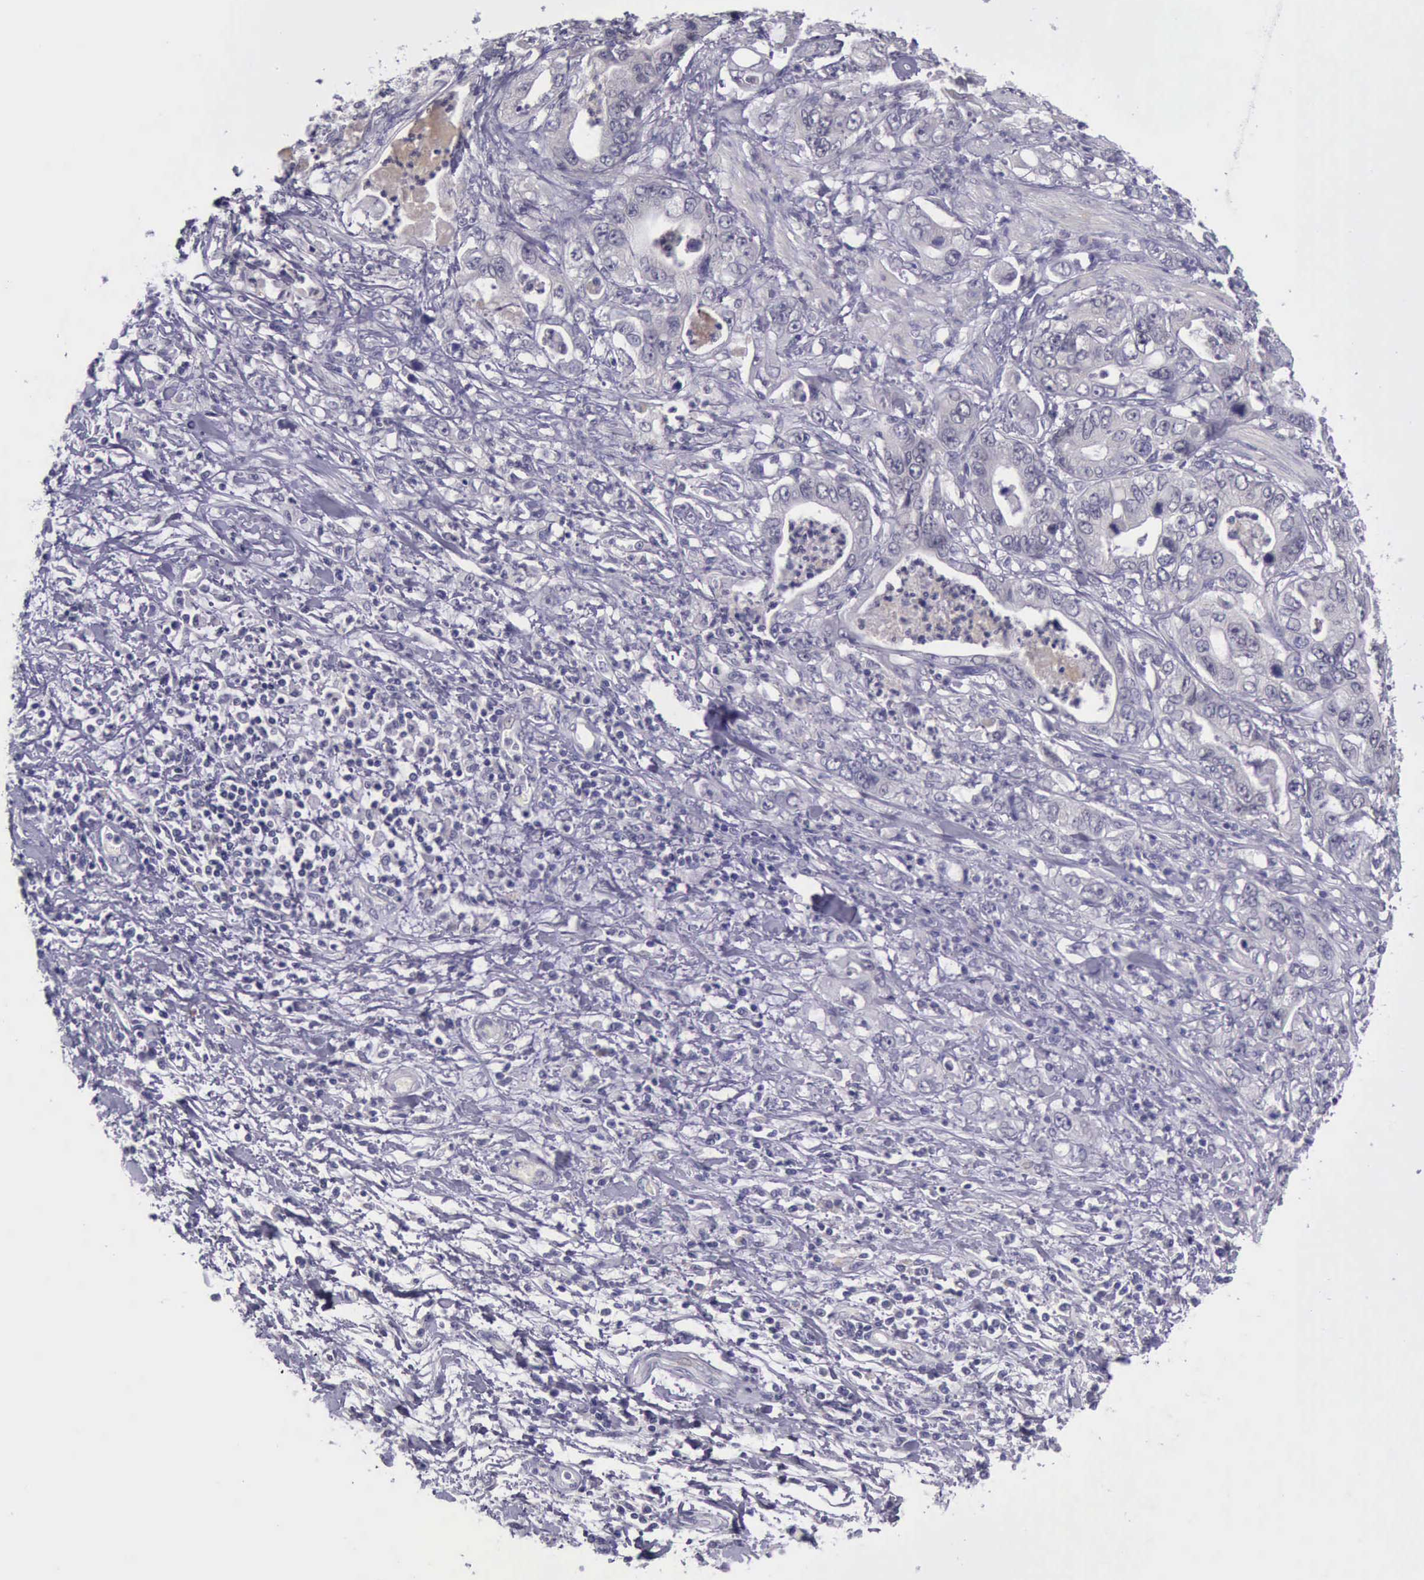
{"staining": {"intensity": "negative", "quantity": "none", "location": "none"}, "tissue": "stomach cancer", "cell_type": "Tumor cells", "image_type": "cancer", "snomed": [{"axis": "morphology", "description": "Adenocarcinoma, NOS"}, {"axis": "topography", "description": "Pancreas"}, {"axis": "topography", "description": "Stomach, upper"}], "caption": "Human stomach cancer stained for a protein using immunohistochemistry demonstrates no staining in tumor cells.", "gene": "ARNT2", "patient": {"sex": "male", "age": 77}}